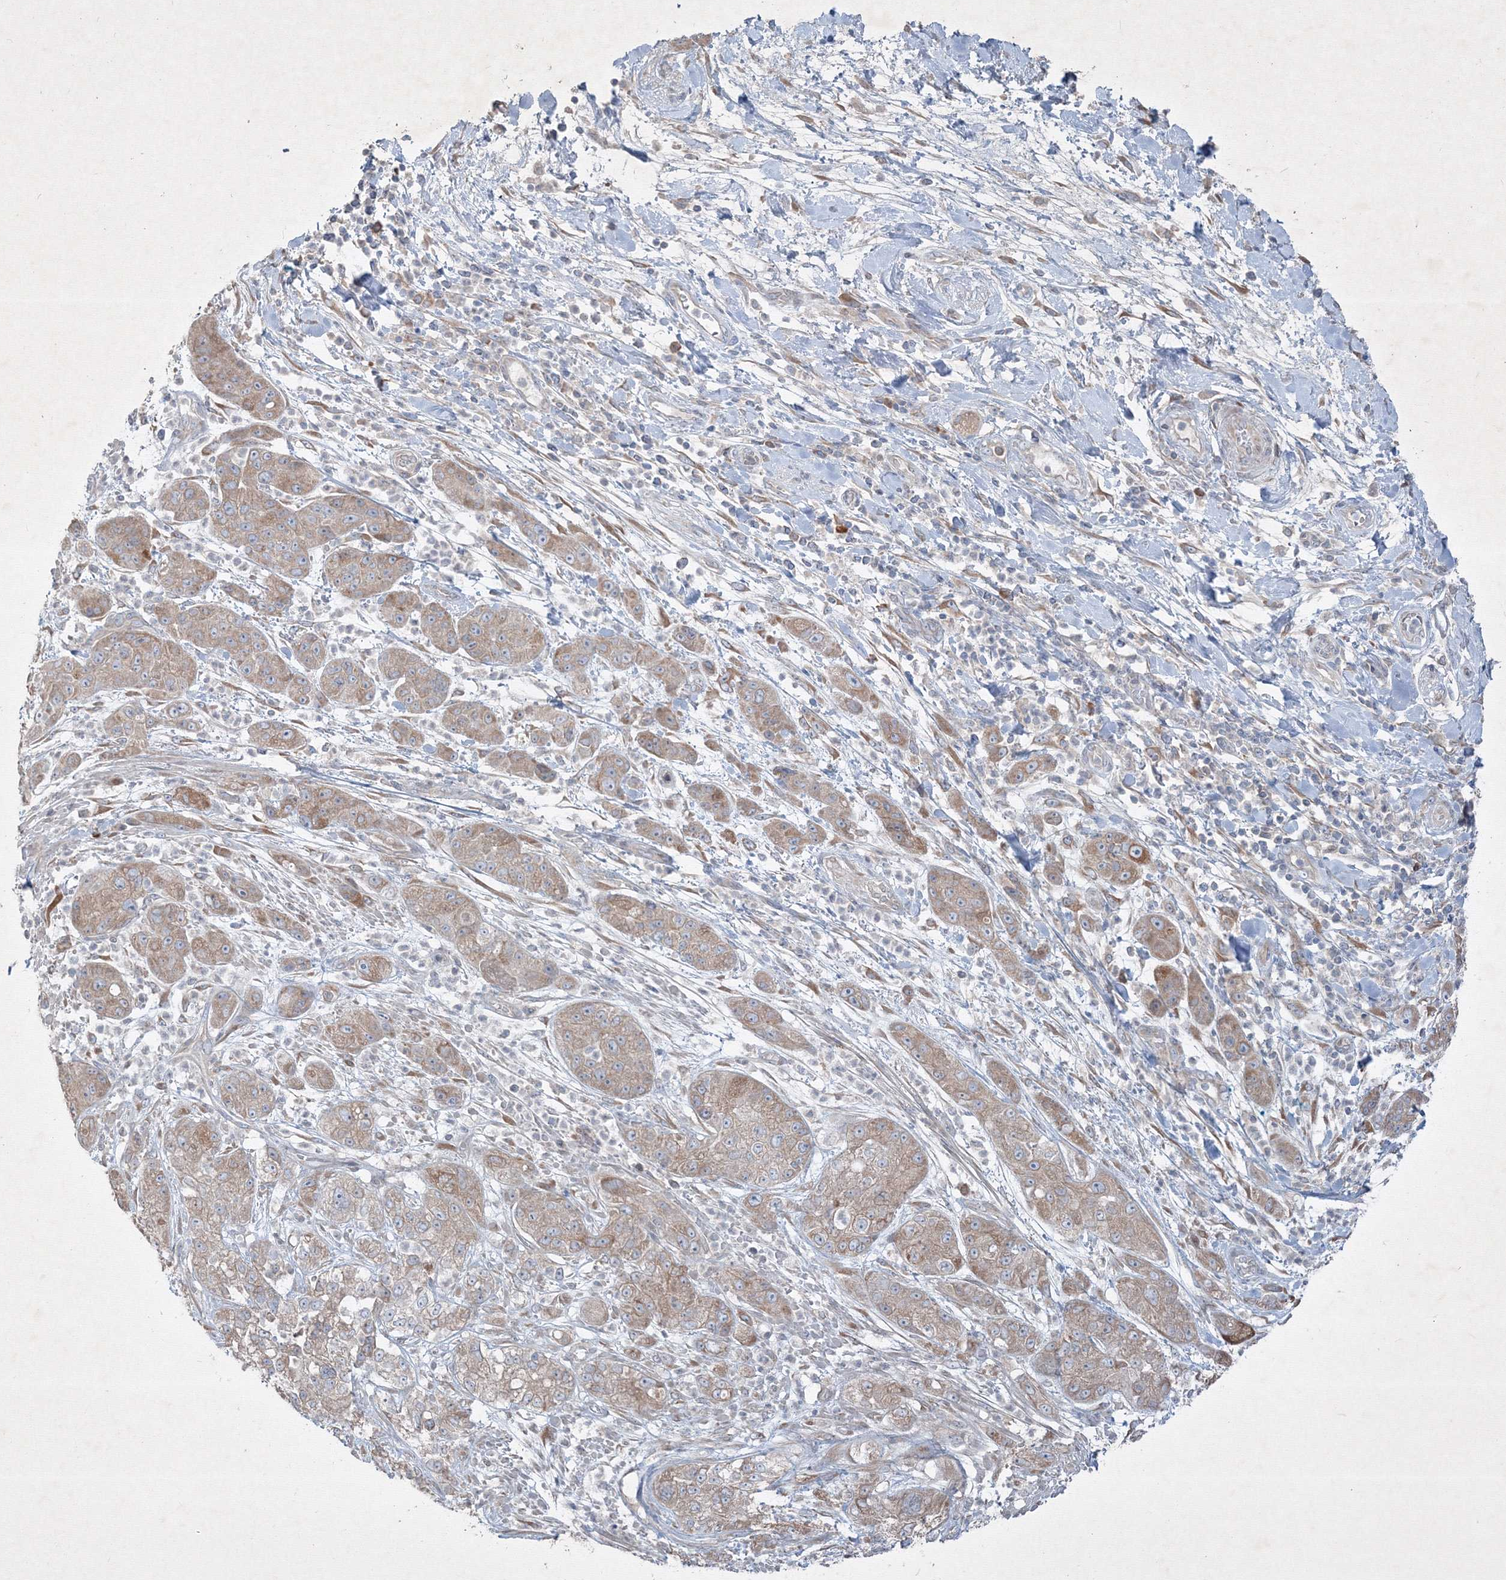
{"staining": {"intensity": "moderate", "quantity": ">75%", "location": "cytoplasmic/membranous"}, "tissue": "pancreatic cancer", "cell_type": "Tumor cells", "image_type": "cancer", "snomed": [{"axis": "morphology", "description": "Adenocarcinoma, NOS"}, {"axis": "topography", "description": "Pancreas"}], "caption": "Immunohistochemistry (IHC) image of neoplastic tissue: human pancreatic cancer stained using immunohistochemistry (IHC) displays medium levels of moderate protein expression localized specifically in the cytoplasmic/membranous of tumor cells, appearing as a cytoplasmic/membranous brown color.", "gene": "IFNAR1", "patient": {"sex": "female", "age": 78}}